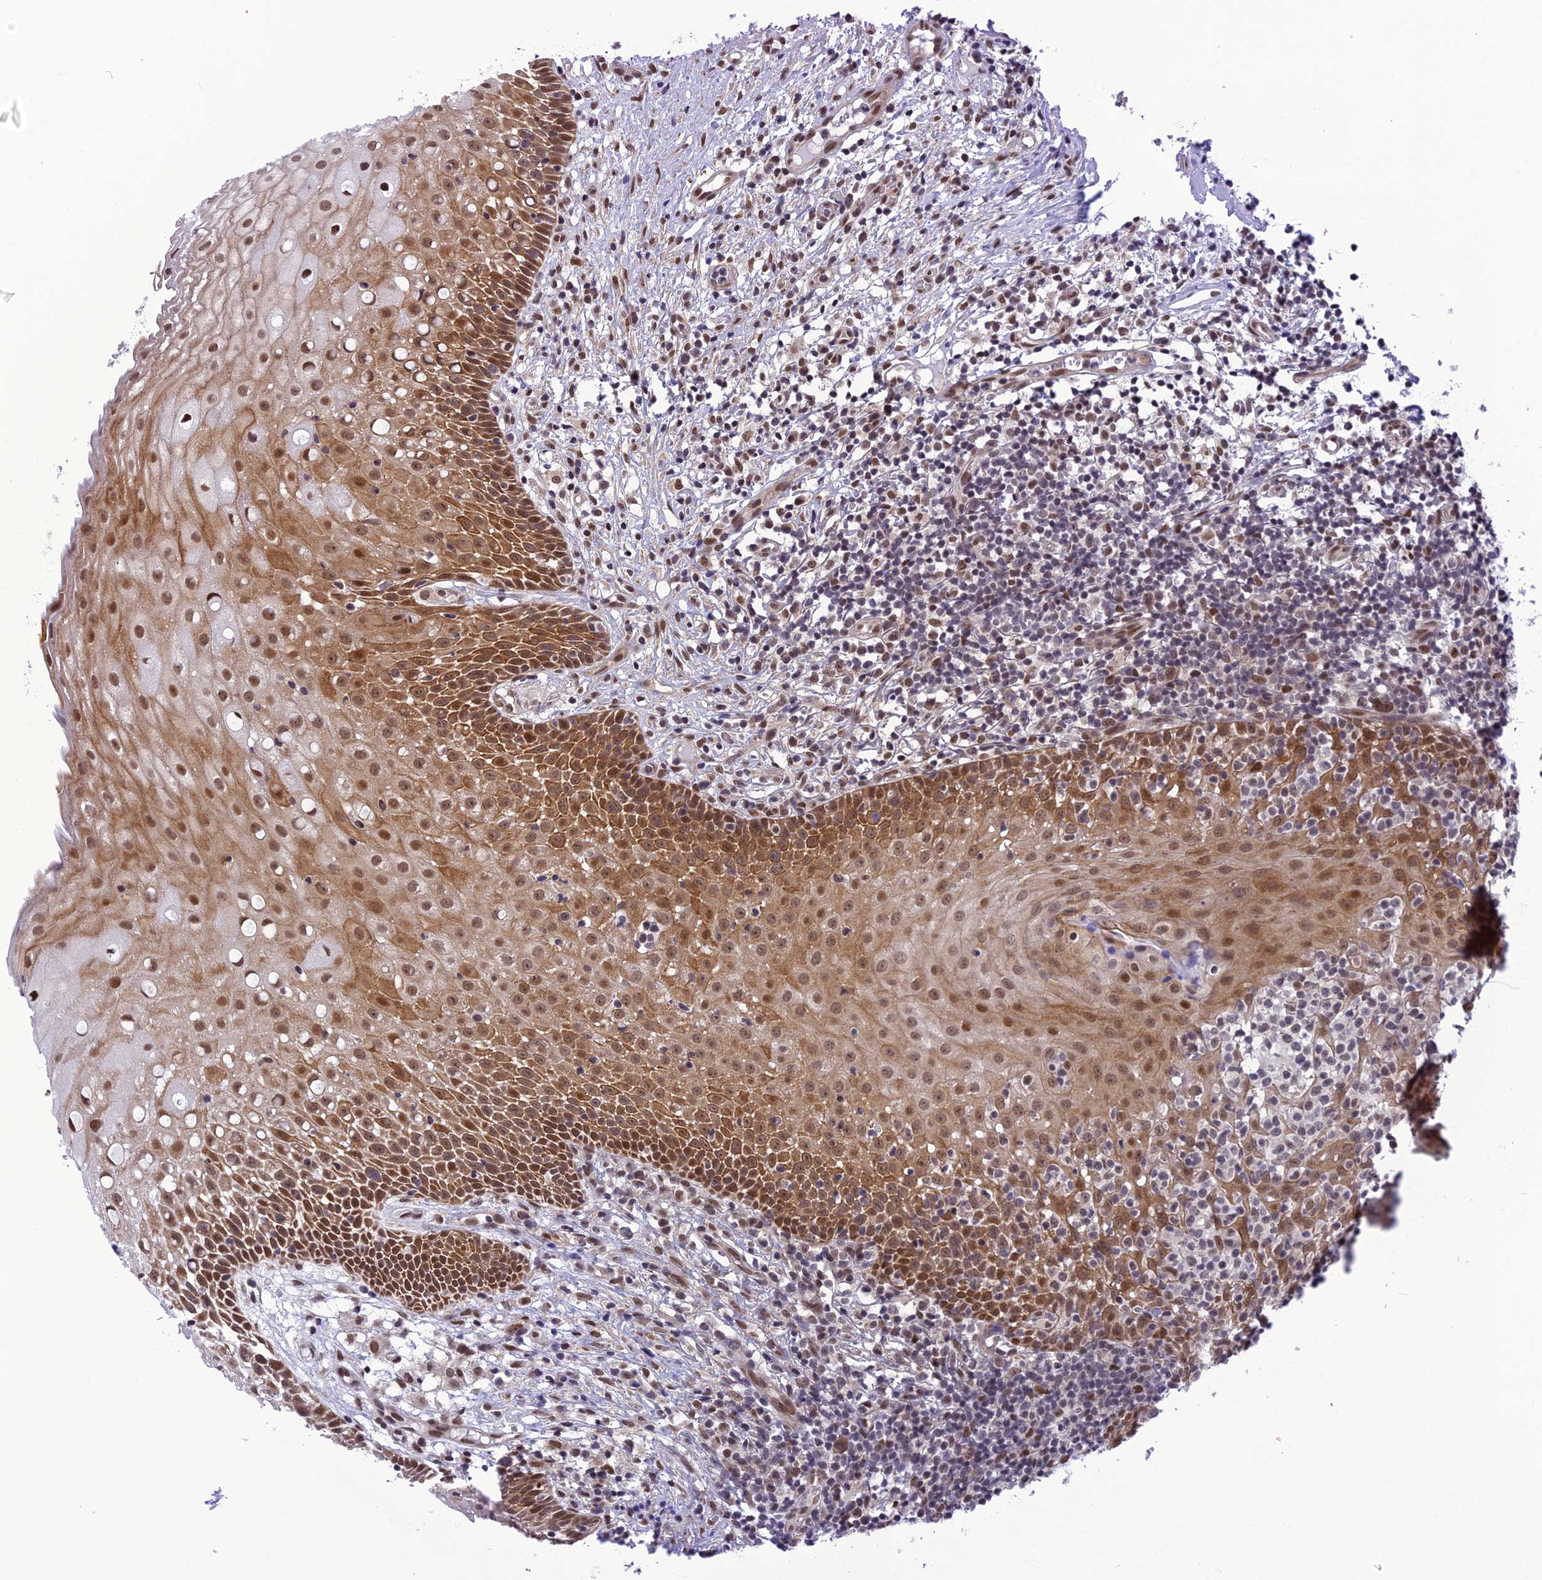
{"staining": {"intensity": "moderate", "quantity": ">75%", "location": "cytoplasmic/membranous,nuclear"}, "tissue": "oral mucosa", "cell_type": "Squamous epithelial cells", "image_type": "normal", "snomed": [{"axis": "morphology", "description": "Normal tissue, NOS"}, {"axis": "topography", "description": "Oral tissue"}], "caption": "IHC of unremarkable oral mucosa demonstrates medium levels of moderate cytoplasmic/membranous,nuclear positivity in approximately >75% of squamous epithelial cells.", "gene": "RTRAF", "patient": {"sex": "female", "age": 69}}